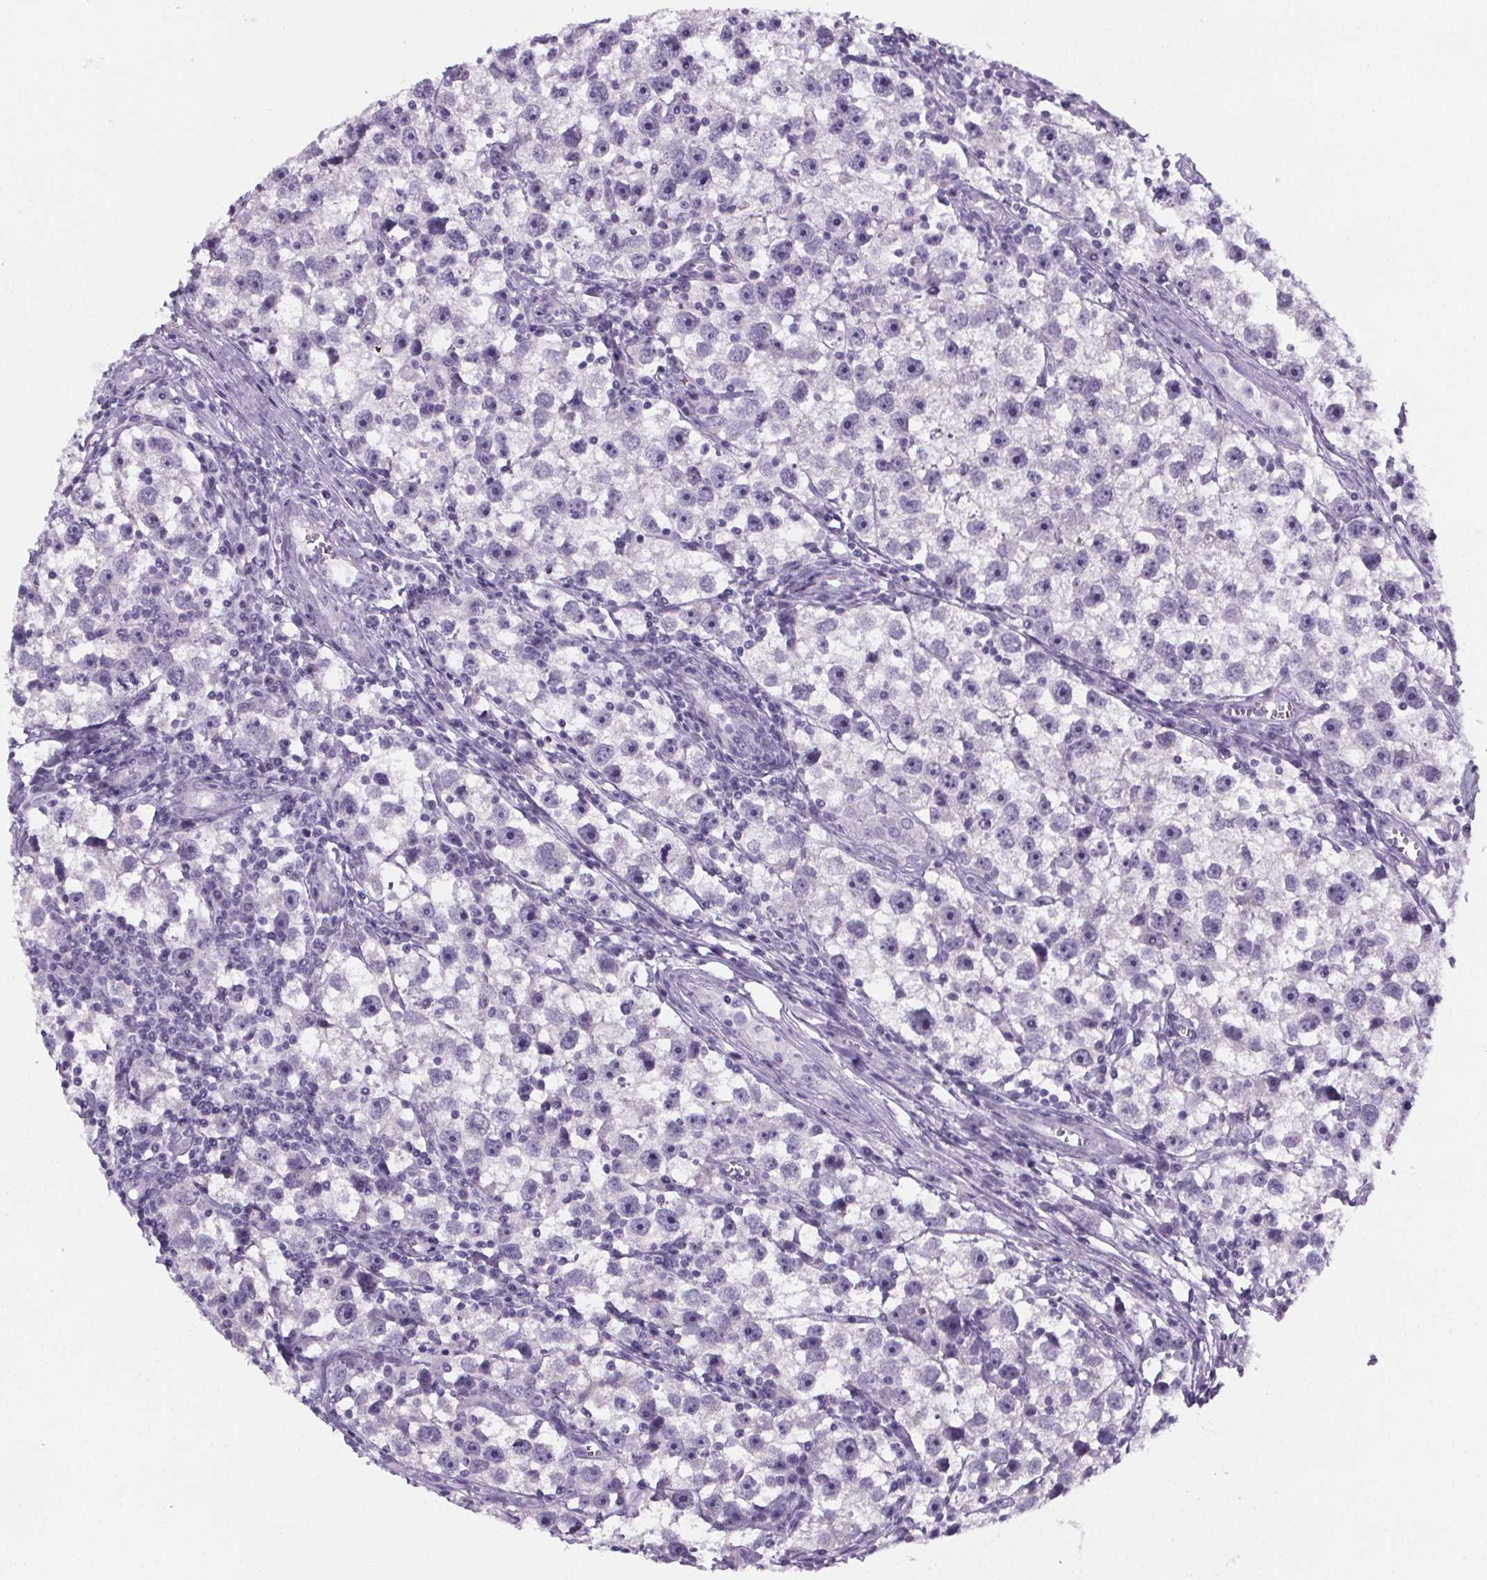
{"staining": {"intensity": "negative", "quantity": "none", "location": "none"}, "tissue": "testis cancer", "cell_type": "Tumor cells", "image_type": "cancer", "snomed": [{"axis": "morphology", "description": "Seminoma, NOS"}, {"axis": "topography", "description": "Testis"}], "caption": "Tumor cells are negative for brown protein staining in seminoma (testis).", "gene": "CUBN", "patient": {"sex": "male", "age": 30}}